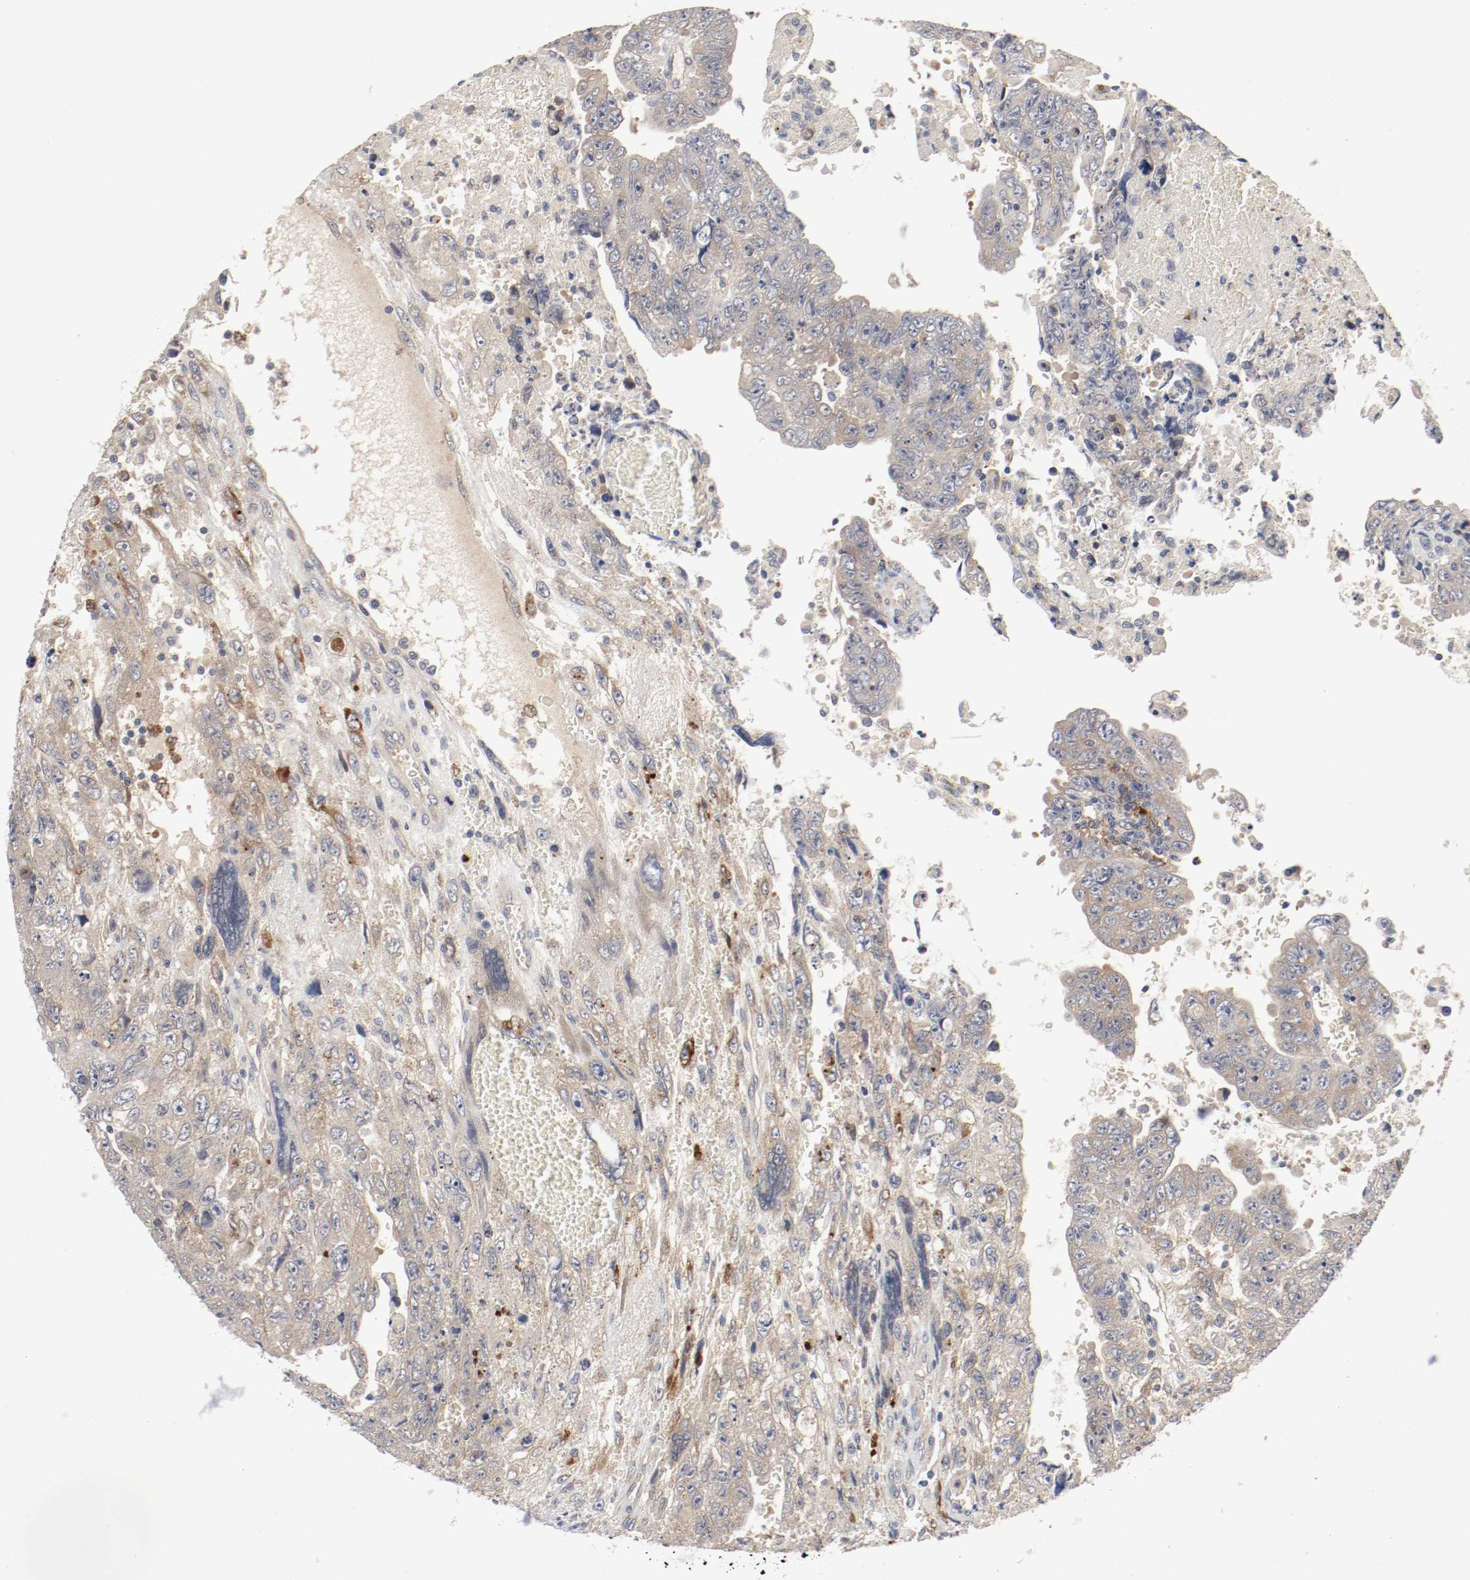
{"staining": {"intensity": "weak", "quantity": ">75%", "location": "cytoplasmic/membranous"}, "tissue": "testis cancer", "cell_type": "Tumor cells", "image_type": "cancer", "snomed": [{"axis": "morphology", "description": "Carcinoma, Embryonal, NOS"}, {"axis": "topography", "description": "Testis"}], "caption": "Human testis cancer (embryonal carcinoma) stained with a protein marker exhibits weak staining in tumor cells.", "gene": "REN", "patient": {"sex": "male", "age": 28}}